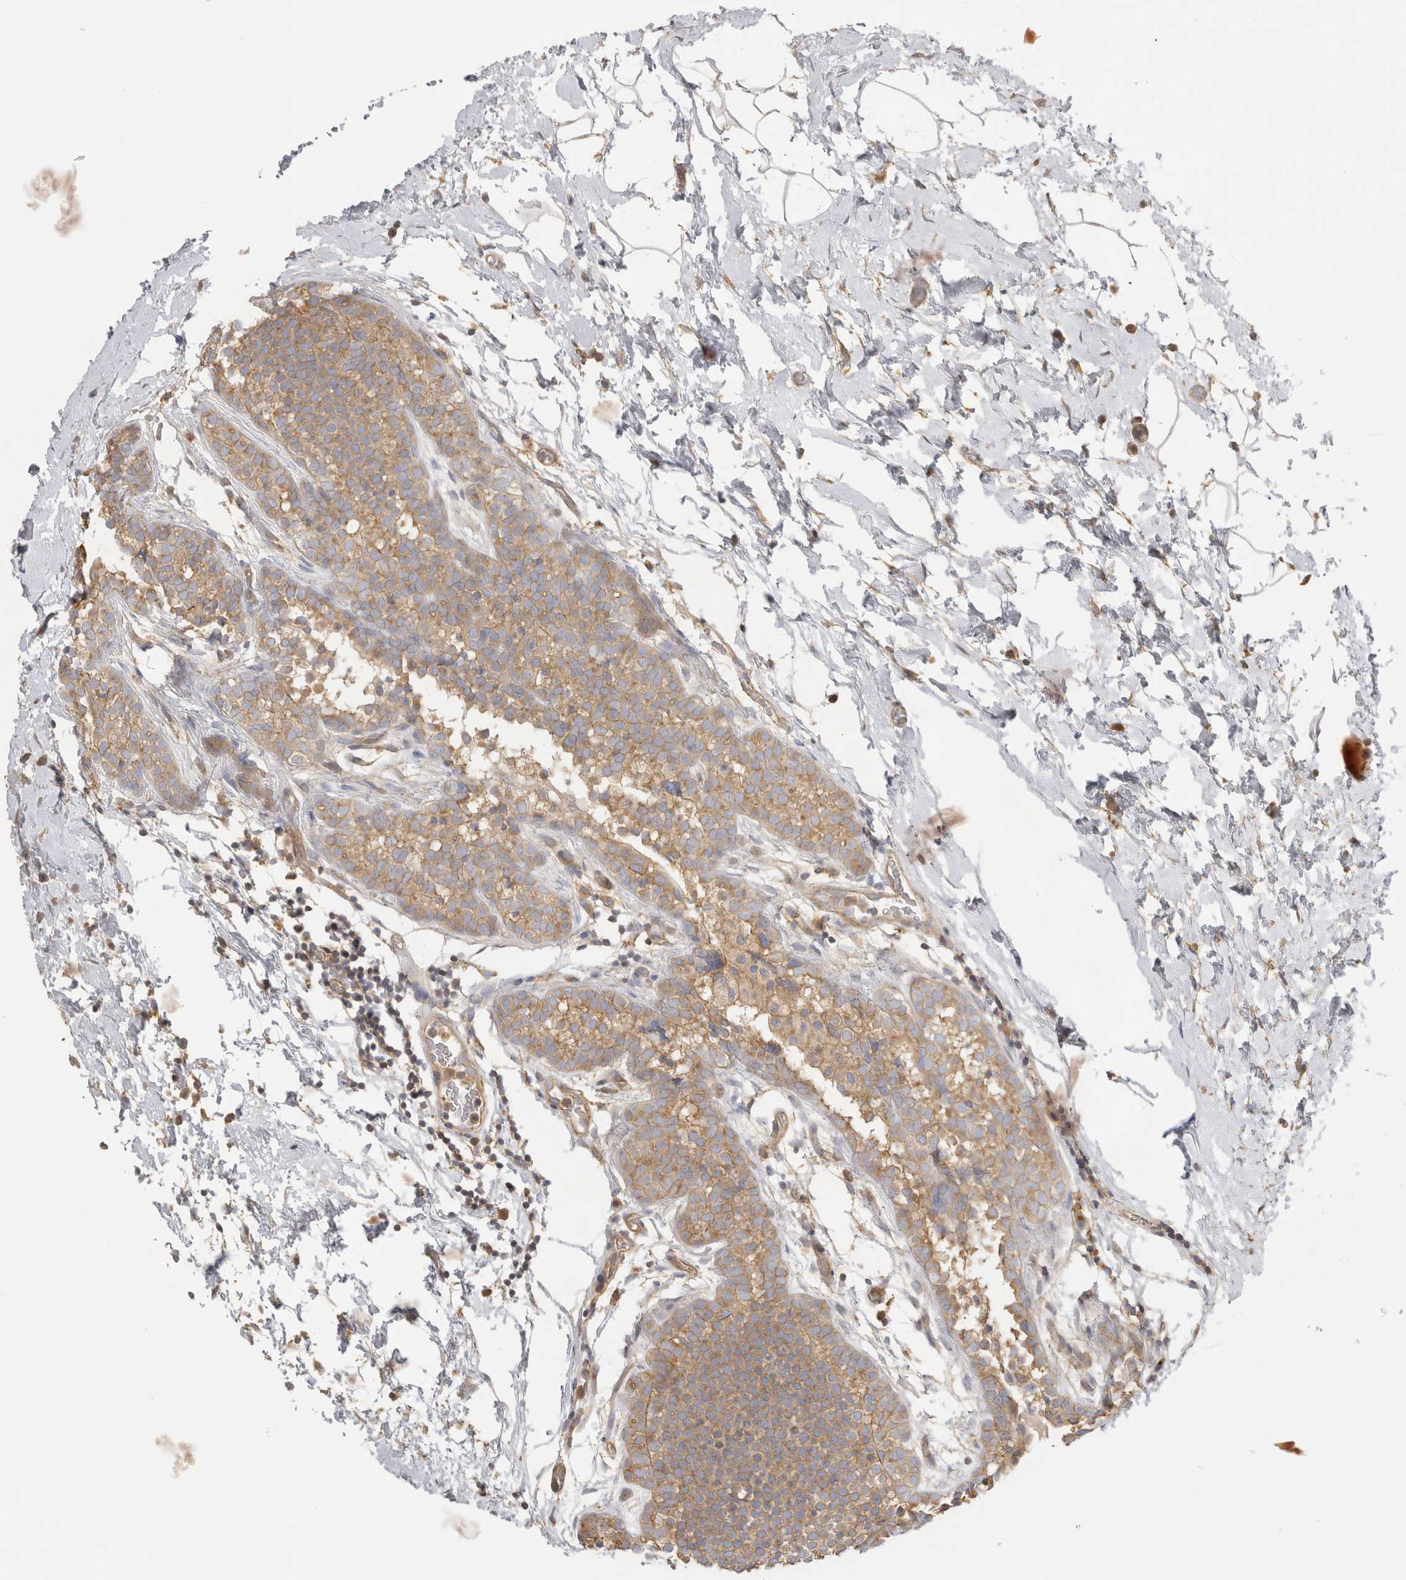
{"staining": {"intensity": "moderate", "quantity": ">75%", "location": "cytoplasmic/membranous"}, "tissue": "breast cancer", "cell_type": "Tumor cells", "image_type": "cancer", "snomed": [{"axis": "morphology", "description": "Lobular carcinoma"}, {"axis": "topography", "description": "Breast"}], "caption": "Breast lobular carcinoma stained for a protein displays moderate cytoplasmic/membranous positivity in tumor cells. (DAB IHC with brightfield microscopy, high magnification).", "gene": "CHMP6", "patient": {"sex": "female", "age": 50}}